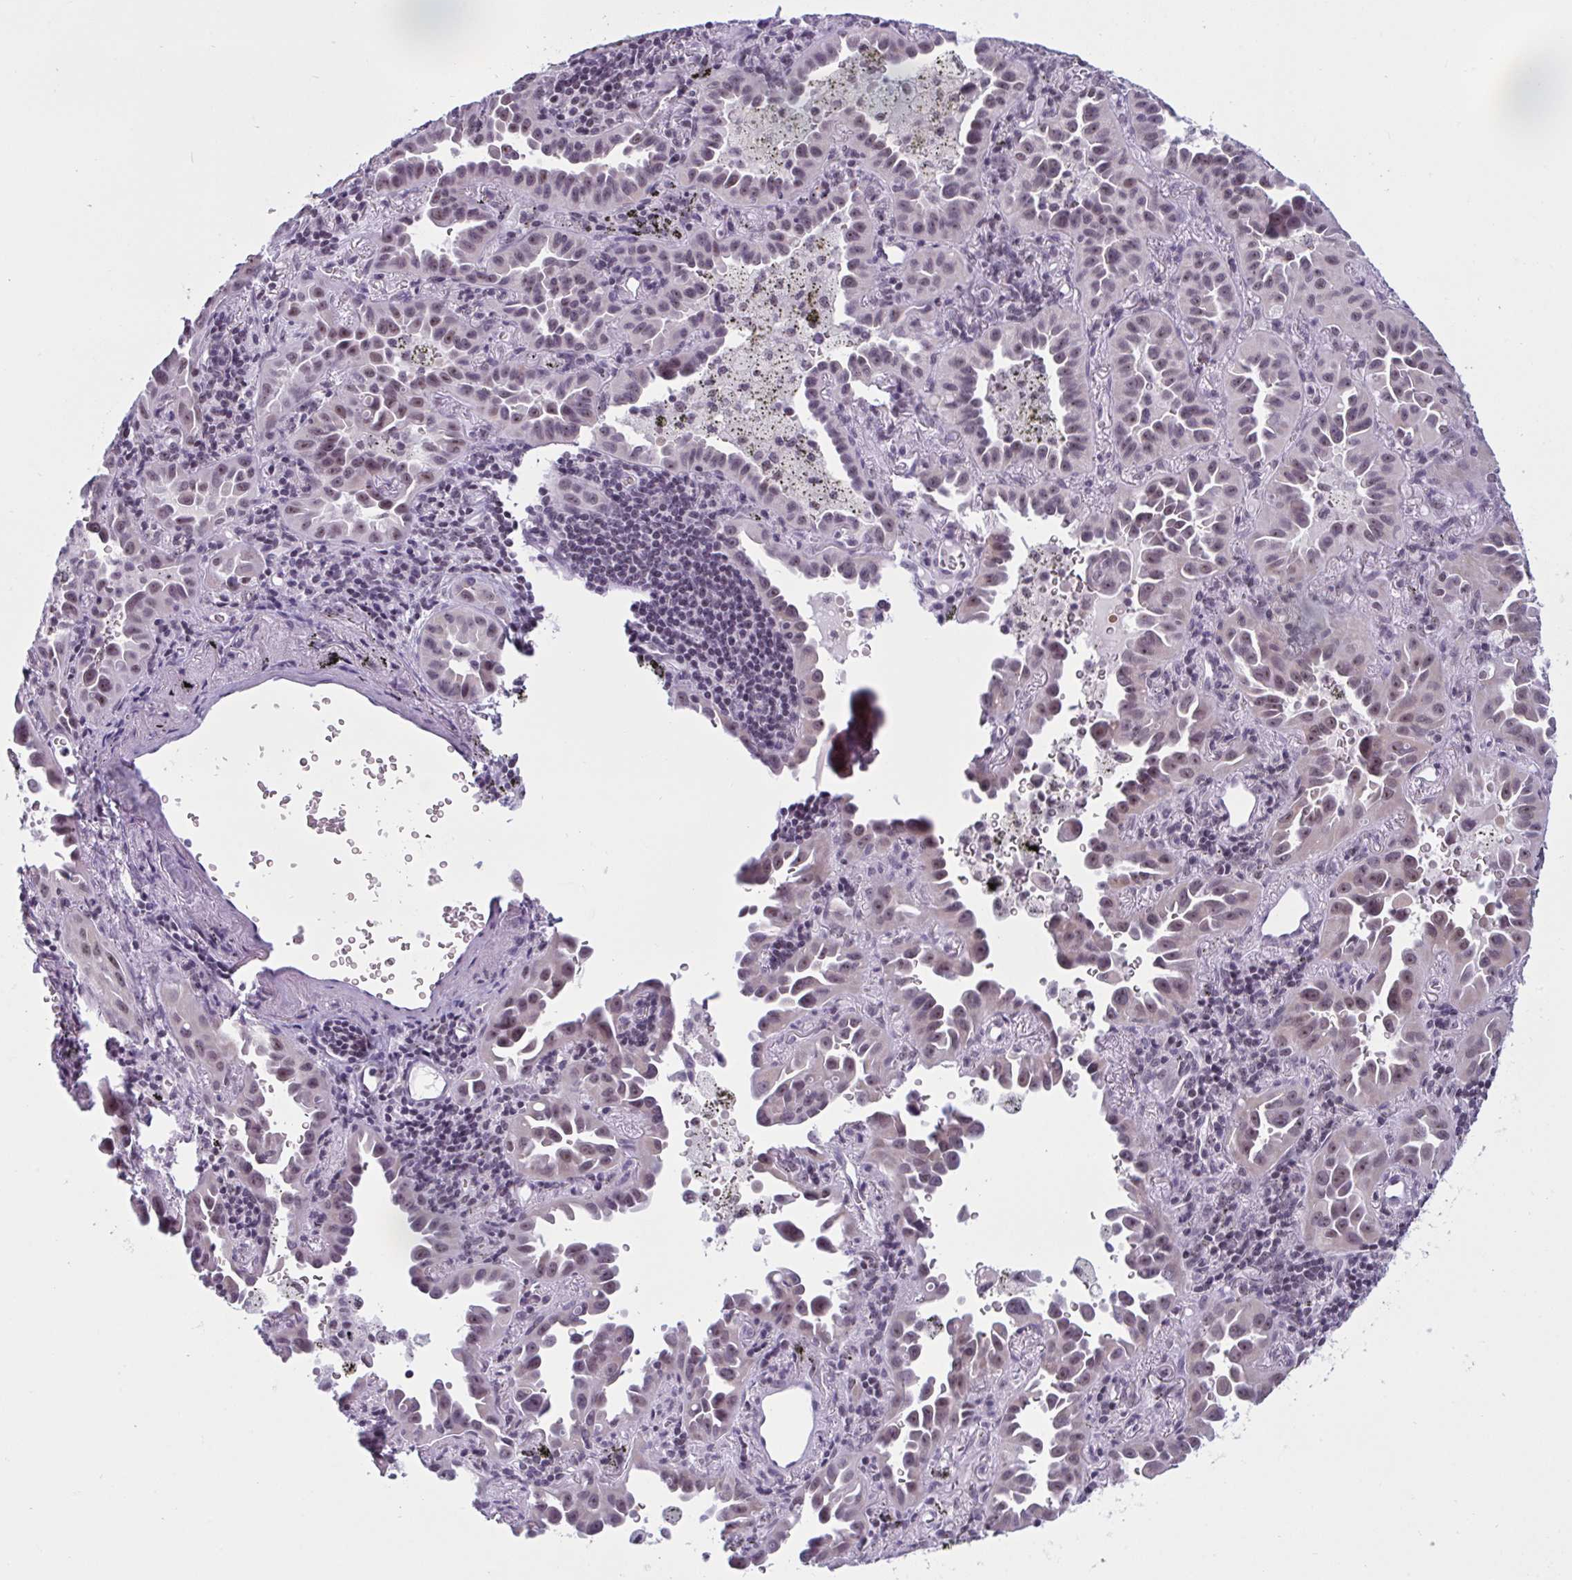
{"staining": {"intensity": "weak", "quantity": "25%-75%", "location": "nuclear"}, "tissue": "lung cancer", "cell_type": "Tumor cells", "image_type": "cancer", "snomed": [{"axis": "morphology", "description": "Adenocarcinoma, NOS"}, {"axis": "topography", "description": "Lung"}], "caption": "A histopathology image showing weak nuclear positivity in about 25%-75% of tumor cells in lung cancer (adenocarcinoma), as visualized by brown immunohistochemical staining.", "gene": "TGM6", "patient": {"sex": "male", "age": 68}}